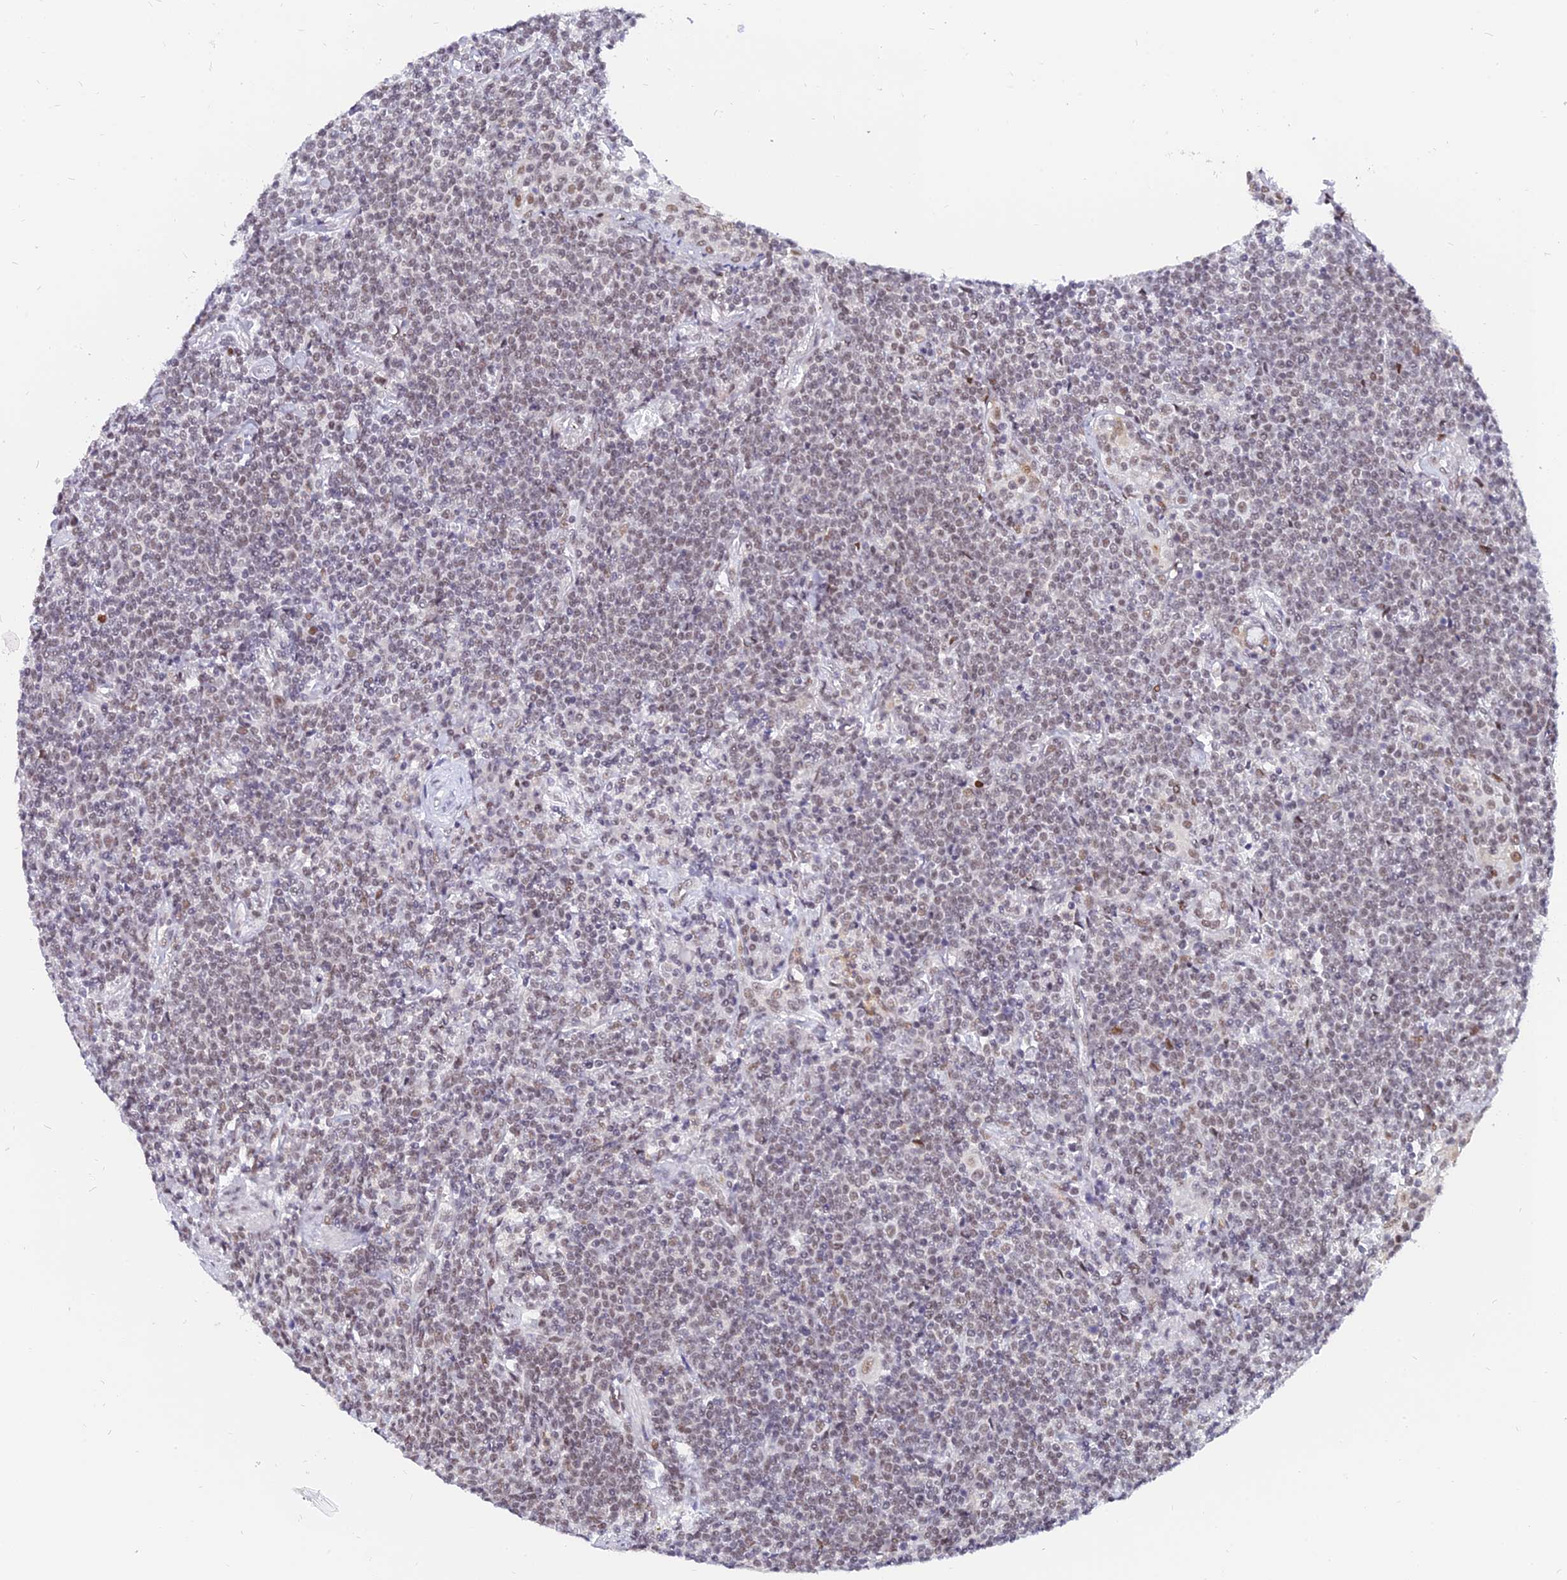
{"staining": {"intensity": "weak", "quantity": "25%-75%", "location": "nuclear"}, "tissue": "lymphoma", "cell_type": "Tumor cells", "image_type": "cancer", "snomed": [{"axis": "morphology", "description": "Malignant lymphoma, non-Hodgkin's type, Low grade"}, {"axis": "topography", "description": "Lung"}], "caption": "A micrograph of lymphoma stained for a protein displays weak nuclear brown staining in tumor cells.", "gene": "DPY30", "patient": {"sex": "female", "age": 71}}